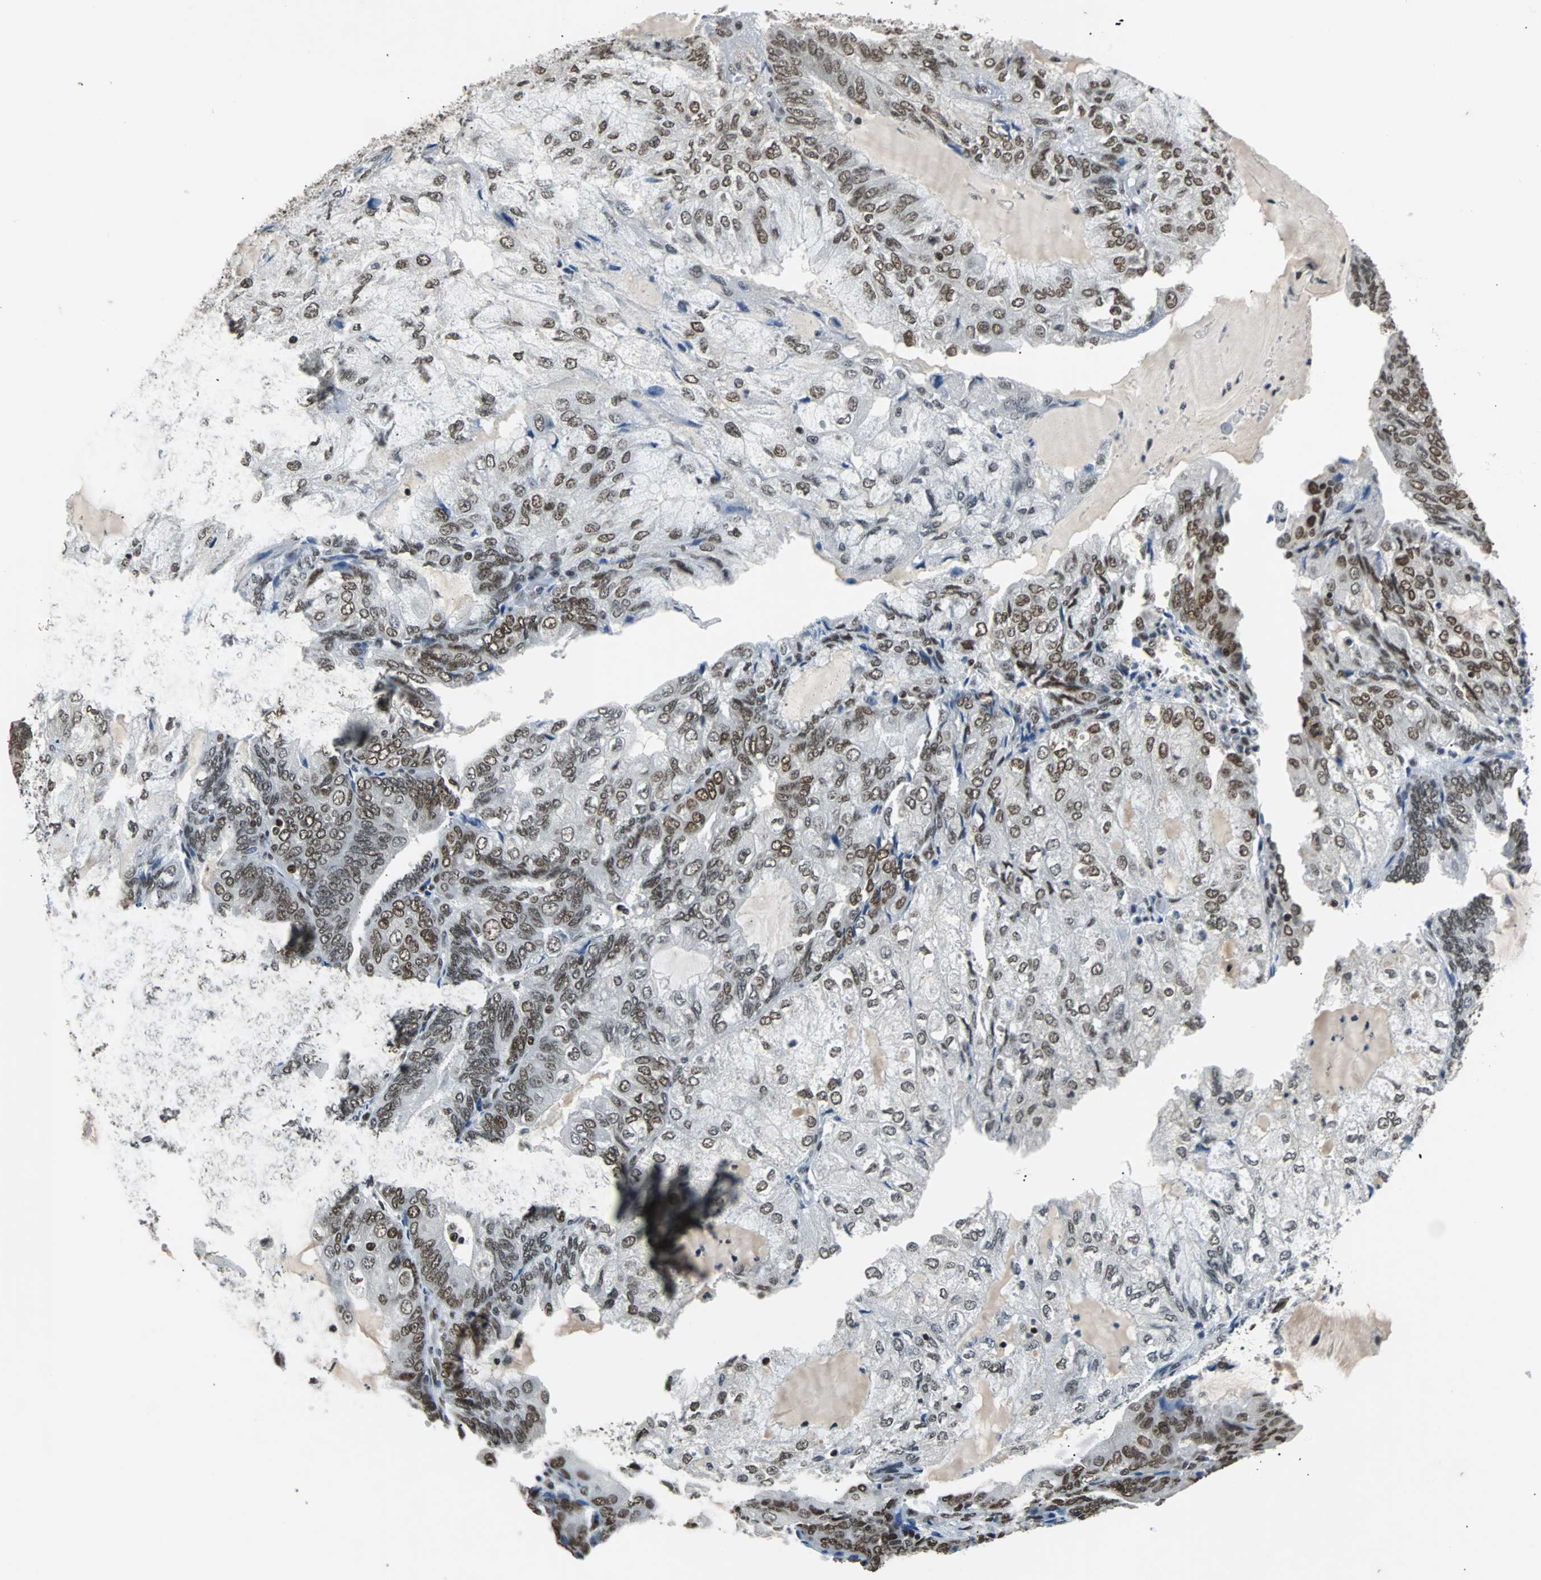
{"staining": {"intensity": "moderate", "quantity": ">75%", "location": "nuclear"}, "tissue": "endometrial cancer", "cell_type": "Tumor cells", "image_type": "cancer", "snomed": [{"axis": "morphology", "description": "Adenocarcinoma, NOS"}, {"axis": "topography", "description": "Endometrium"}], "caption": "Approximately >75% of tumor cells in endometrial cancer (adenocarcinoma) display moderate nuclear protein expression as visualized by brown immunohistochemical staining.", "gene": "GATAD2A", "patient": {"sex": "female", "age": 81}}